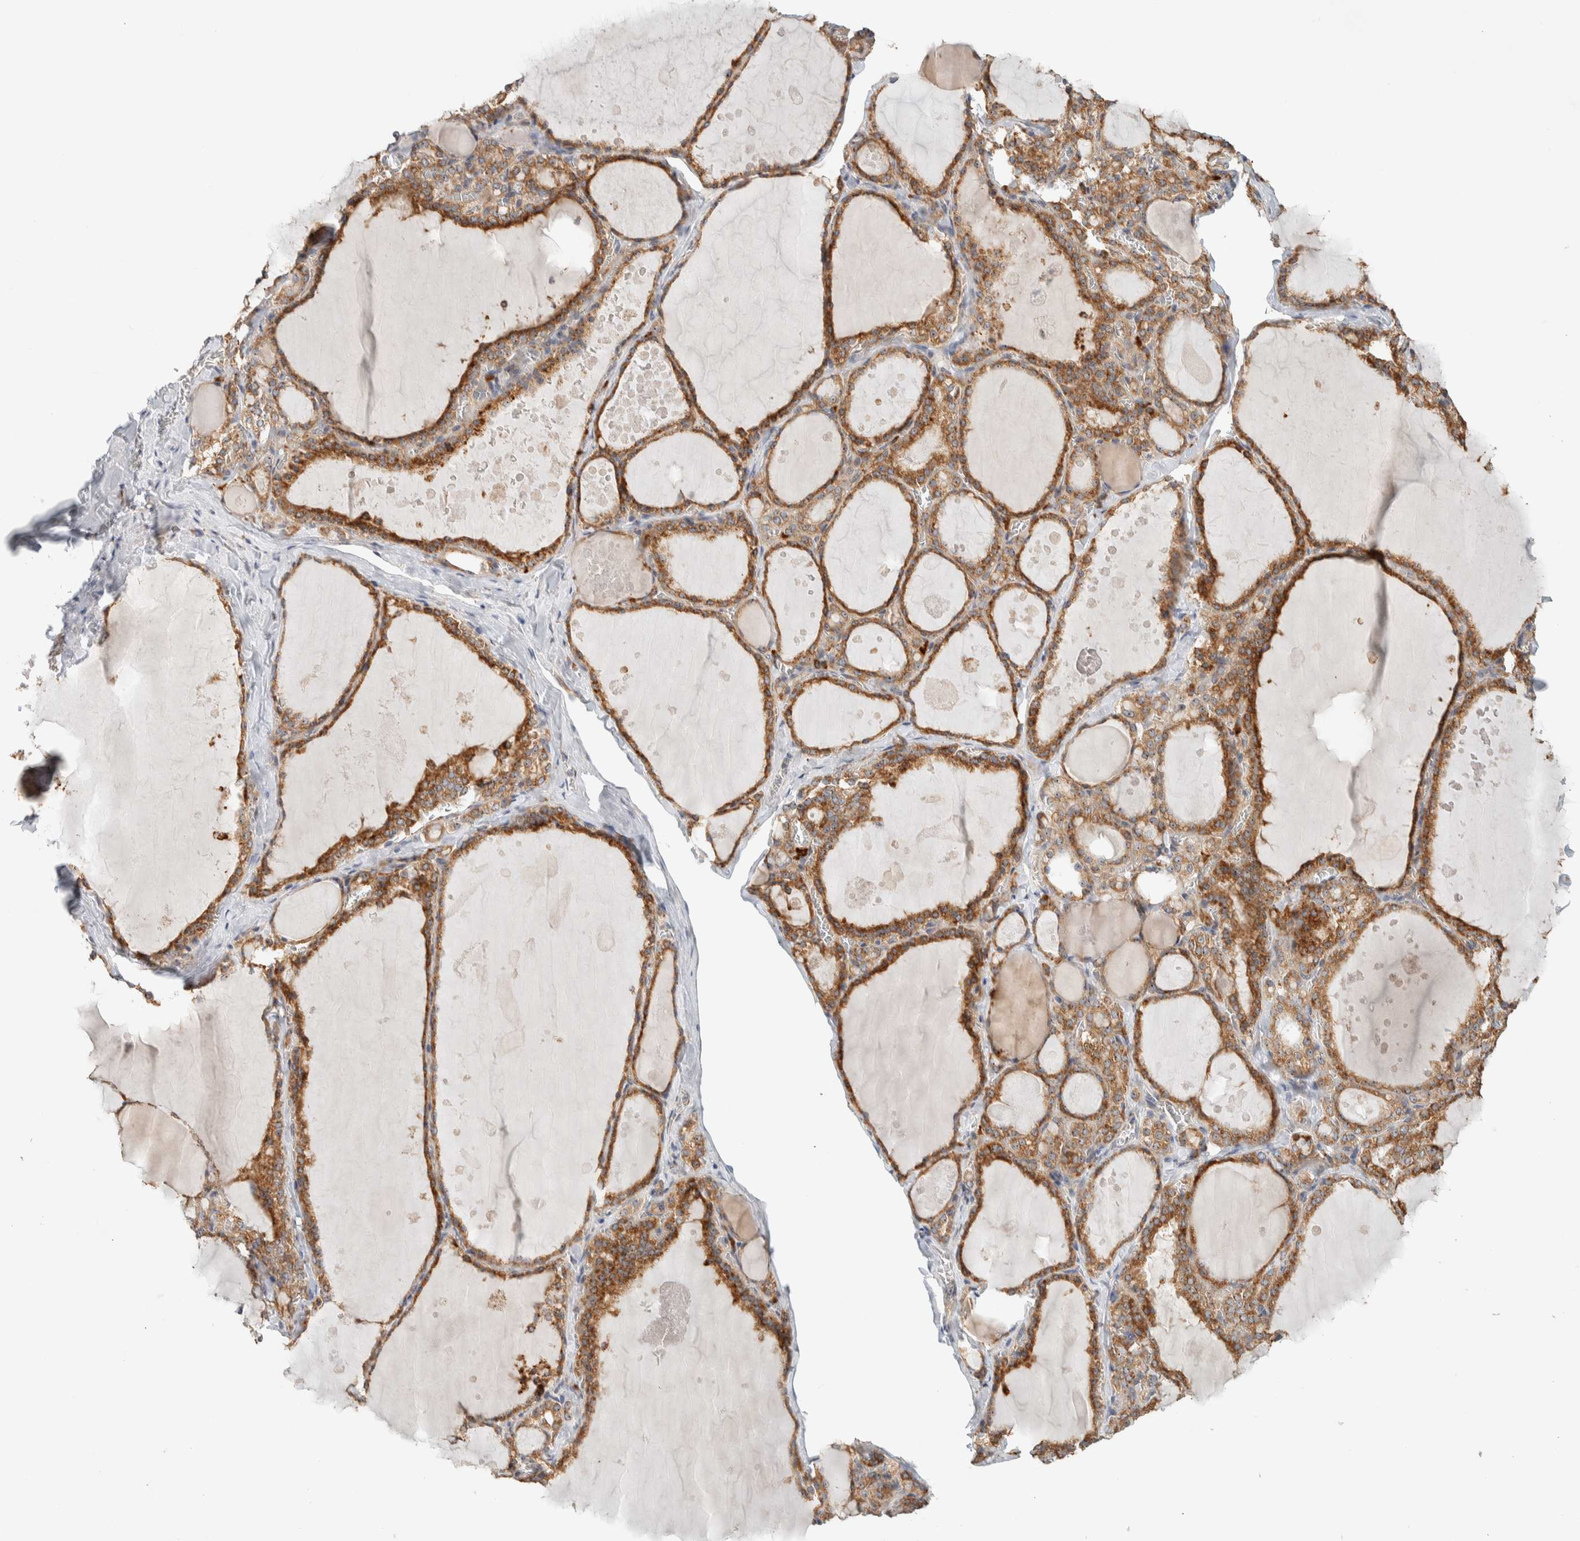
{"staining": {"intensity": "strong", "quantity": ">75%", "location": "cytoplasmic/membranous"}, "tissue": "thyroid gland", "cell_type": "Glandular cells", "image_type": "normal", "snomed": [{"axis": "morphology", "description": "Normal tissue, NOS"}, {"axis": "topography", "description": "Thyroid gland"}], "caption": "This is an image of IHC staining of normal thyroid gland, which shows strong positivity in the cytoplasmic/membranous of glandular cells.", "gene": "KLHL40", "patient": {"sex": "male", "age": 56}}